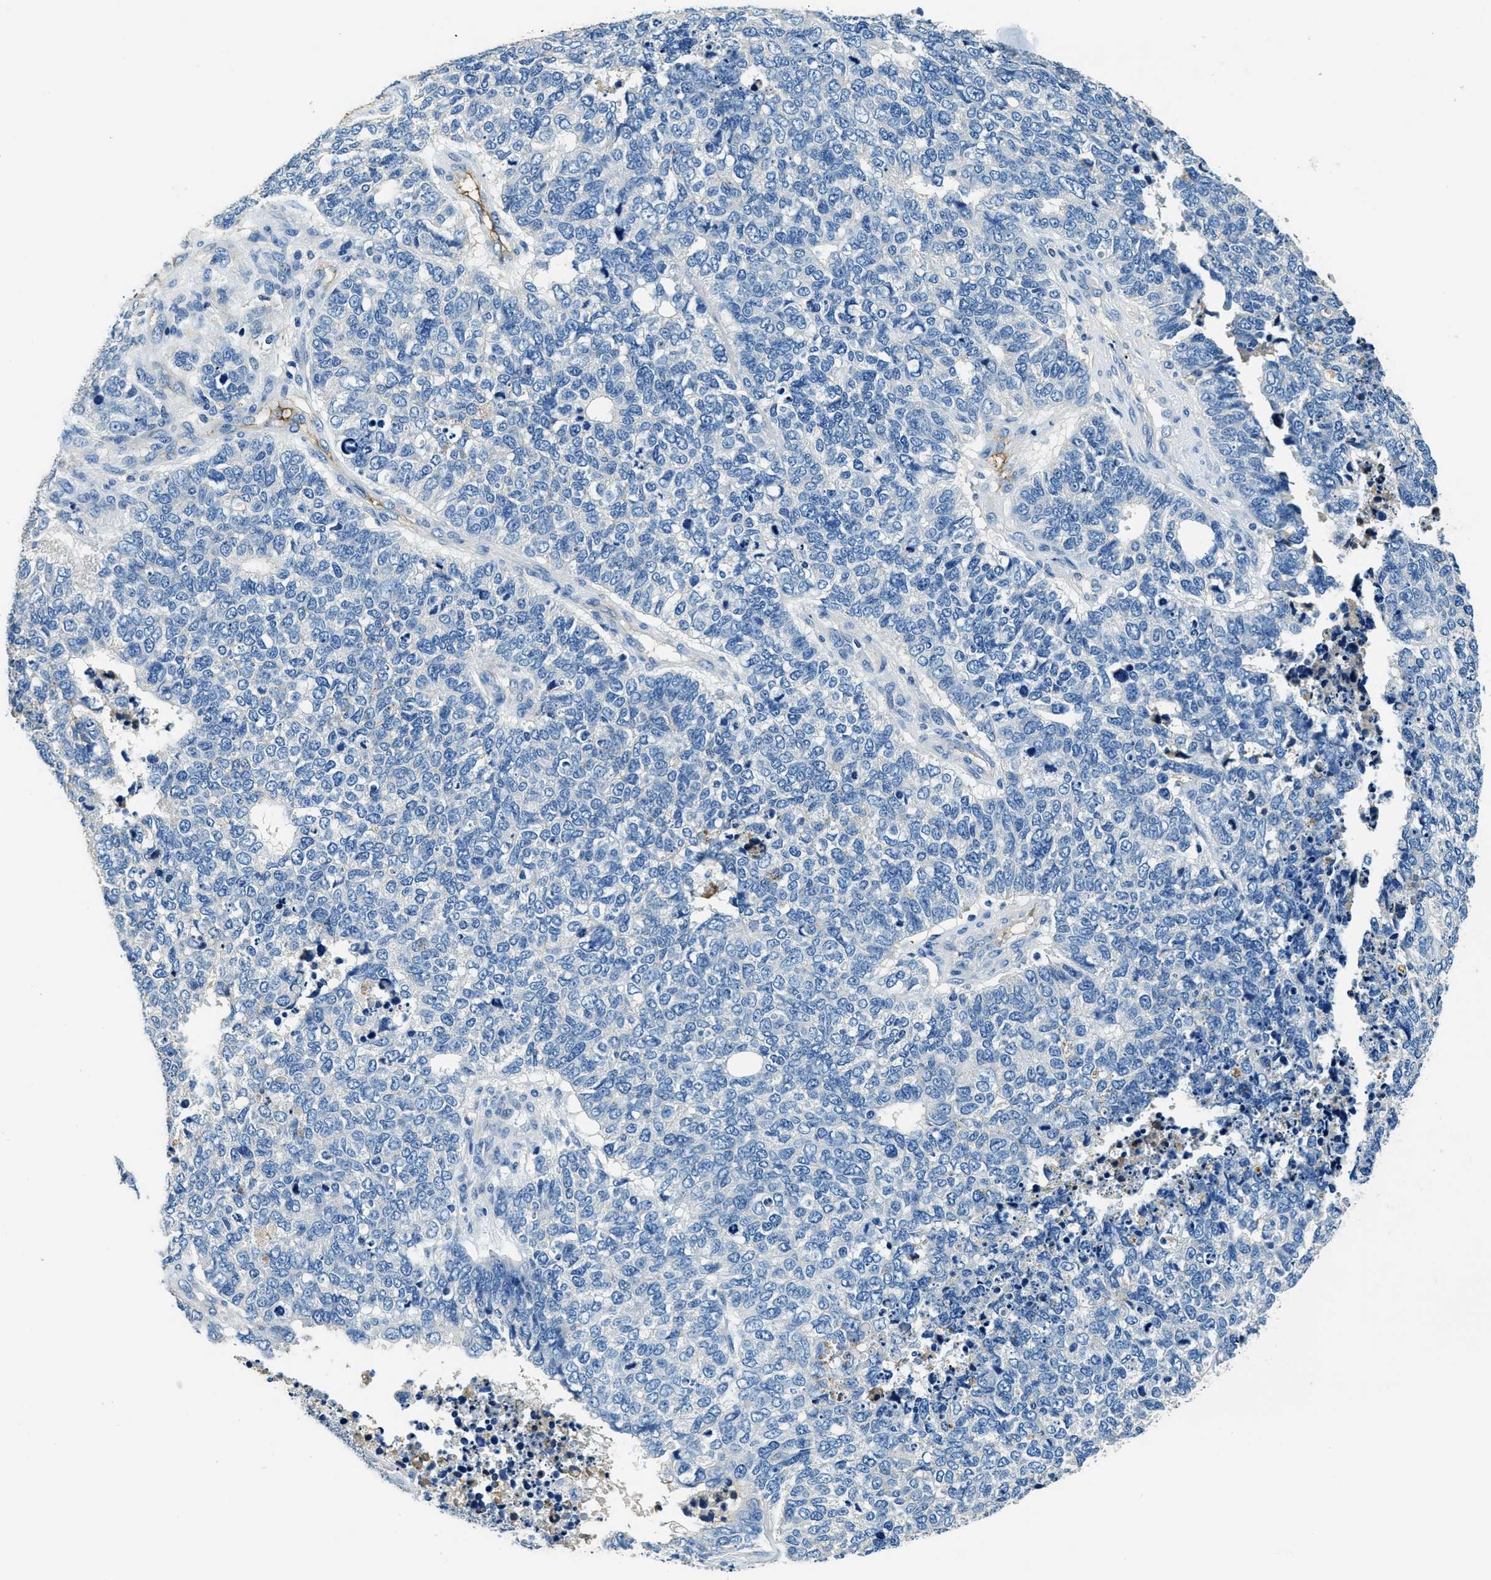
{"staining": {"intensity": "negative", "quantity": "none", "location": "none"}, "tissue": "cervical cancer", "cell_type": "Tumor cells", "image_type": "cancer", "snomed": [{"axis": "morphology", "description": "Squamous cell carcinoma, NOS"}, {"axis": "topography", "description": "Cervix"}], "caption": "Protein analysis of cervical cancer demonstrates no significant positivity in tumor cells.", "gene": "TMEM186", "patient": {"sex": "female", "age": 63}}